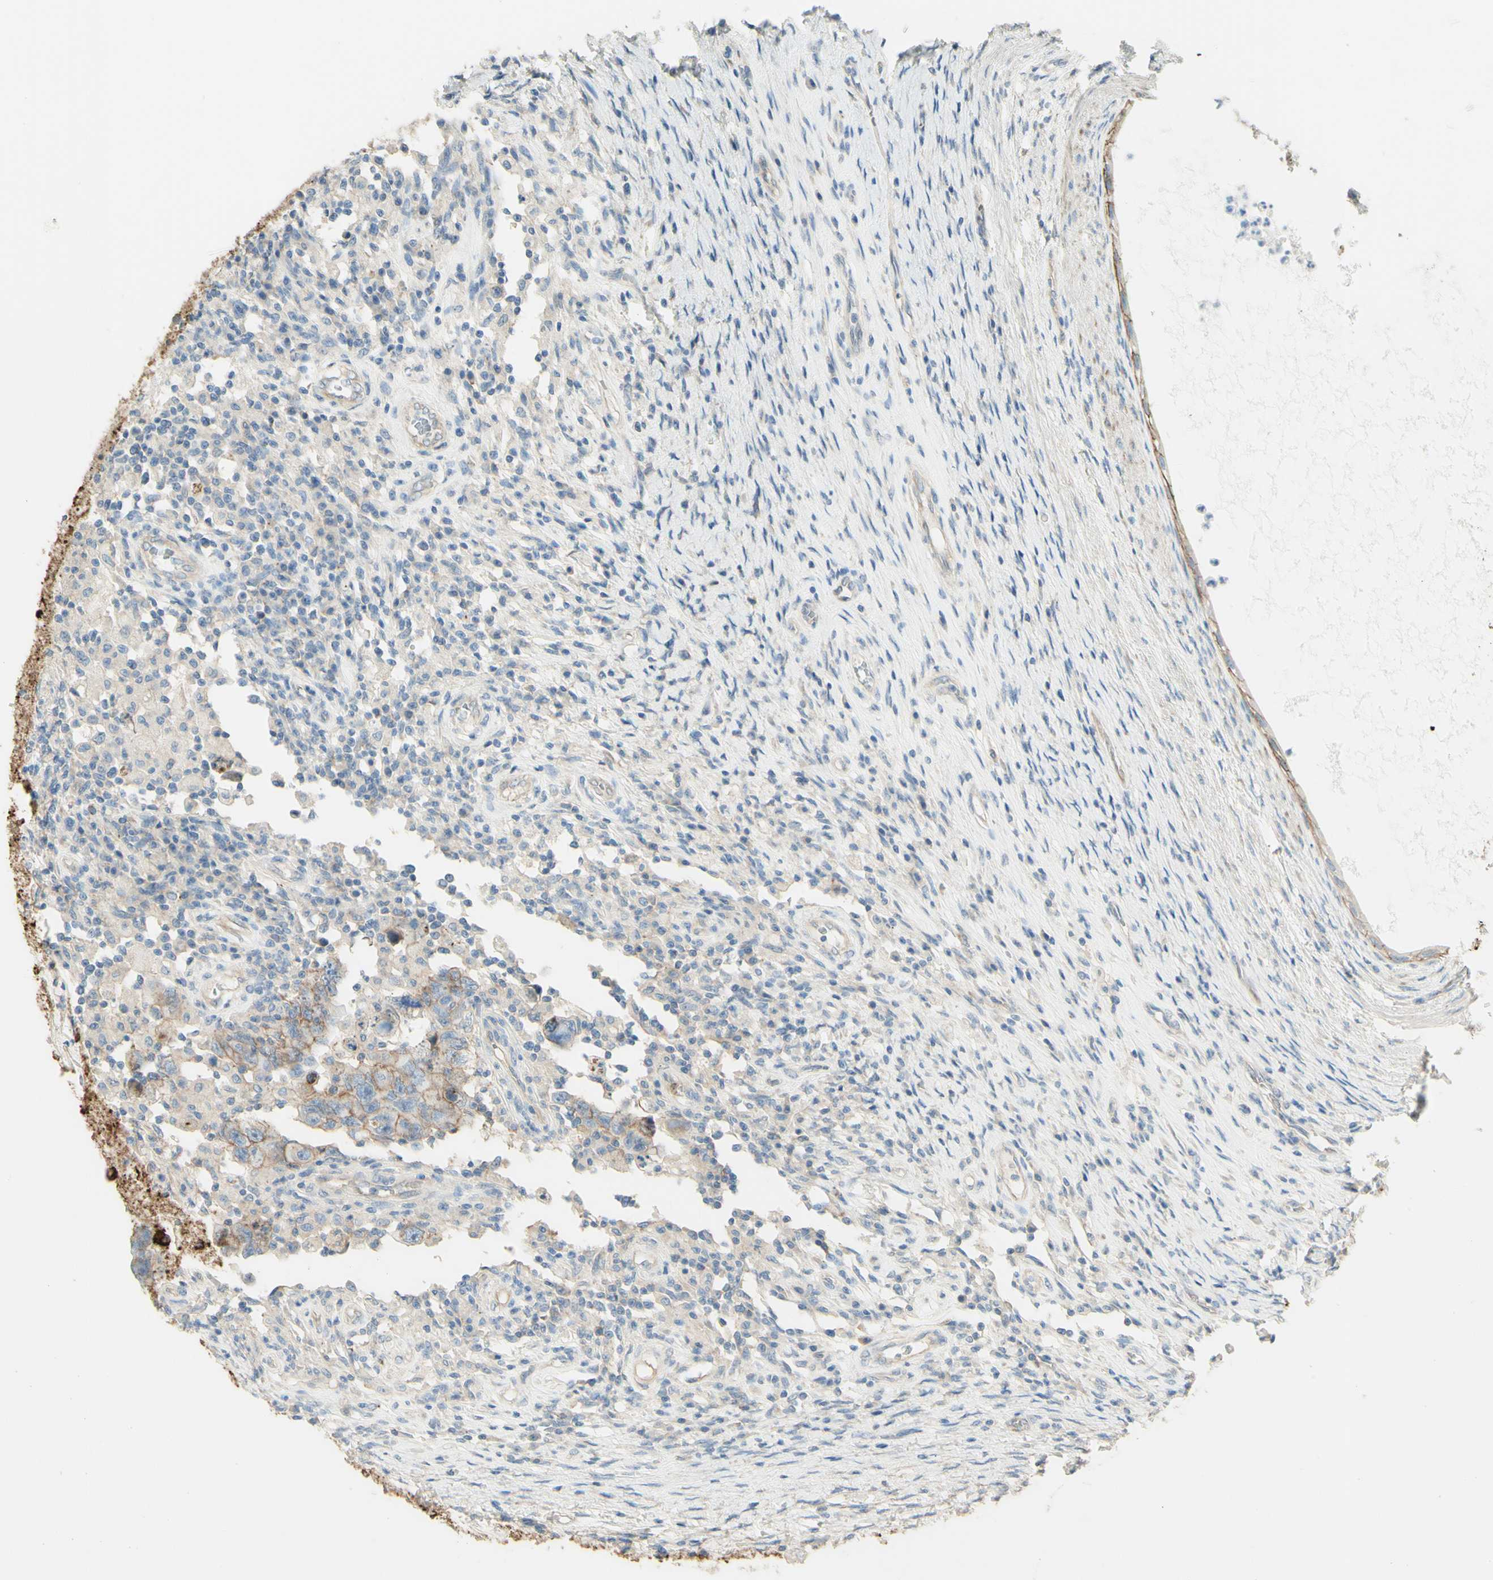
{"staining": {"intensity": "moderate", "quantity": "25%-75%", "location": "cytoplasmic/membranous"}, "tissue": "testis cancer", "cell_type": "Tumor cells", "image_type": "cancer", "snomed": [{"axis": "morphology", "description": "Carcinoma, Embryonal, NOS"}, {"axis": "topography", "description": "Testis"}], "caption": "Brown immunohistochemical staining in human testis embryonal carcinoma demonstrates moderate cytoplasmic/membranous expression in about 25%-75% of tumor cells. The staining is performed using DAB brown chromogen to label protein expression. The nuclei are counter-stained blue using hematoxylin.", "gene": "RNF149", "patient": {"sex": "male", "age": 26}}